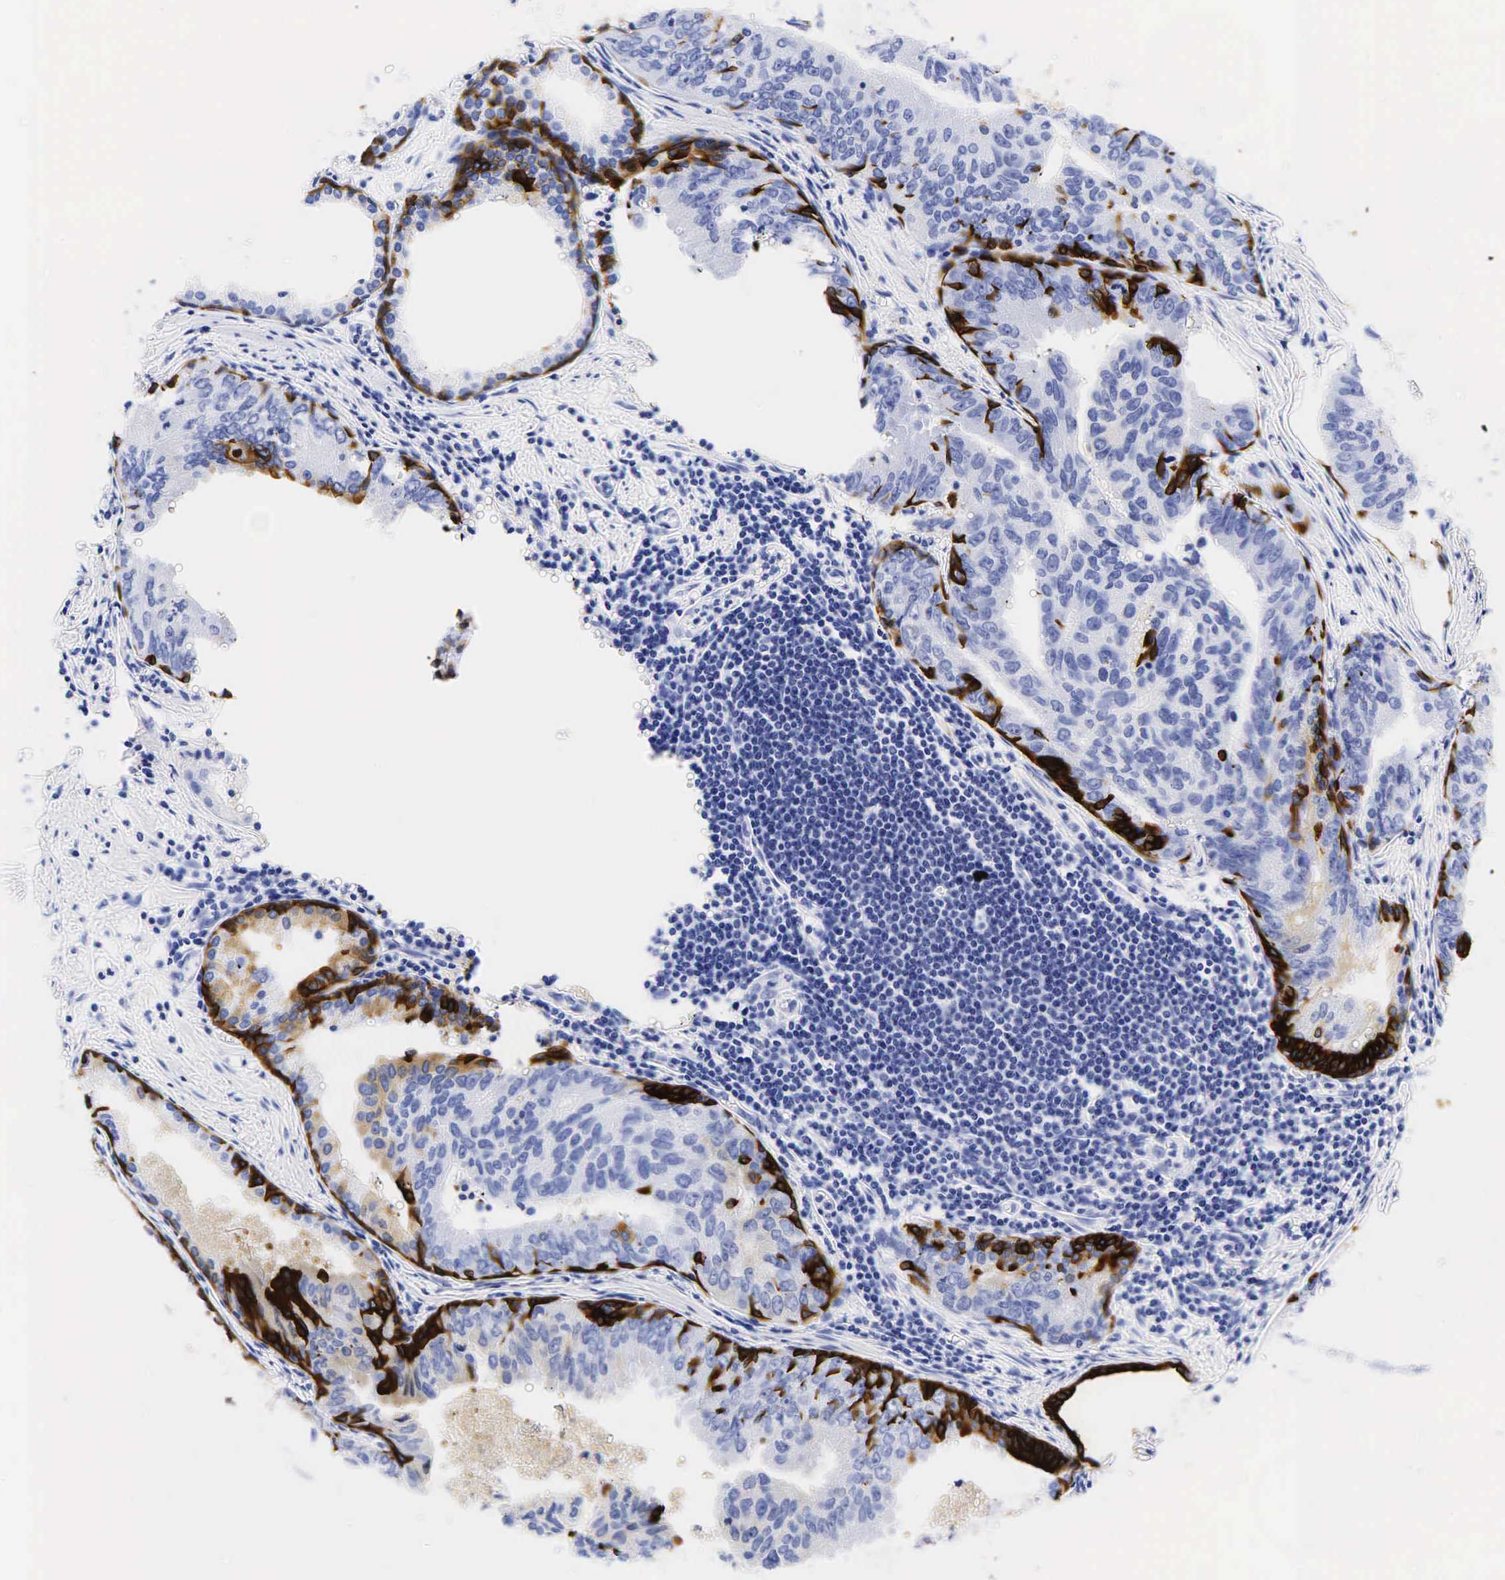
{"staining": {"intensity": "moderate", "quantity": "<25%", "location": "cytoplasmic/membranous"}, "tissue": "prostate cancer", "cell_type": "Tumor cells", "image_type": "cancer", "snomed": [{"axis": "morphology", "description": "Adenocarcinoma, High grade"}, {"axis": "topography", "description": "Prostate"}], "caption": "Protein staining of prostate adenocarcinoma (high-grade) tissue exhibits moderate cytoplasmic/membranous staining in about <25% of tumor cells.", "gene": "KRT7", "patient": {"sex": "male", "age": 56}}